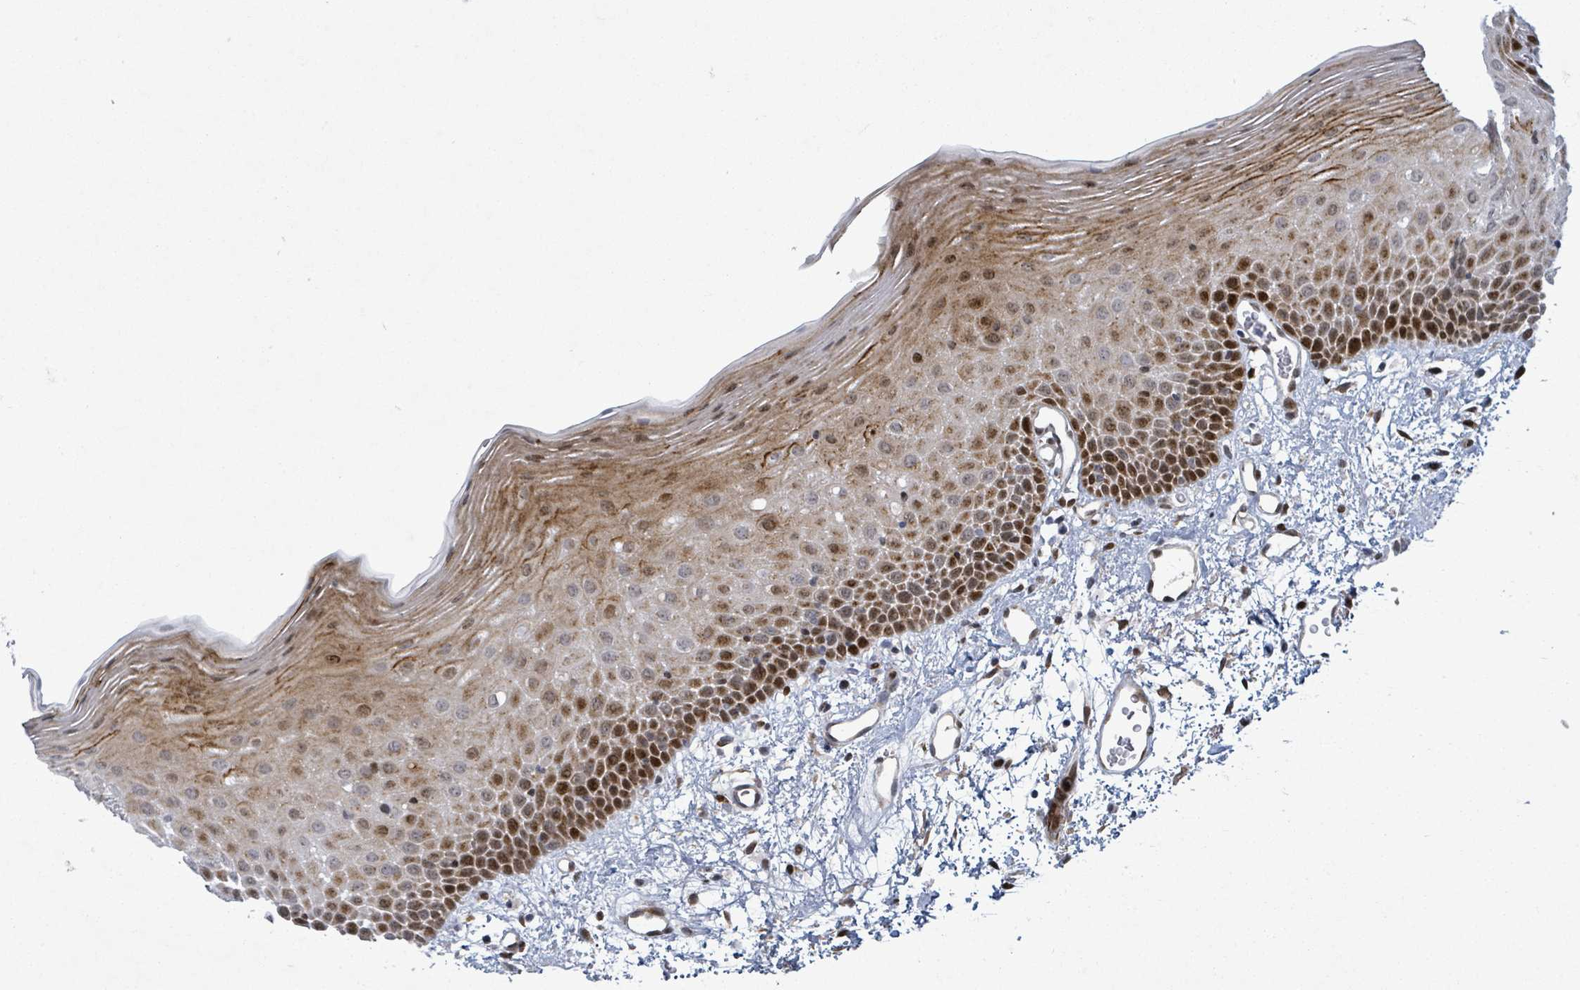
{"staining": {"intensity": "strong", "quantity": "25%-75%", "location": "cytoplasmic/membranous,nuclear"}, "tissue": "oral mucosa", "cell_type": "Squamous epithelial cells", "image_type": "normal", "snomed": [{"axis": "morphology", "description": "Normal tissue, NOS"}, {"axis": "topography", "description": "Oral tissue"}], "caption": "Squamous epithelial cells demonstrate high levels of strong cytoplasmic/membranous,nuclear positivity in about 25%-75% of cells in benign oral mucosa.", "gene": "TUSC1", "patient": {"sex": "female", "age": 70}}